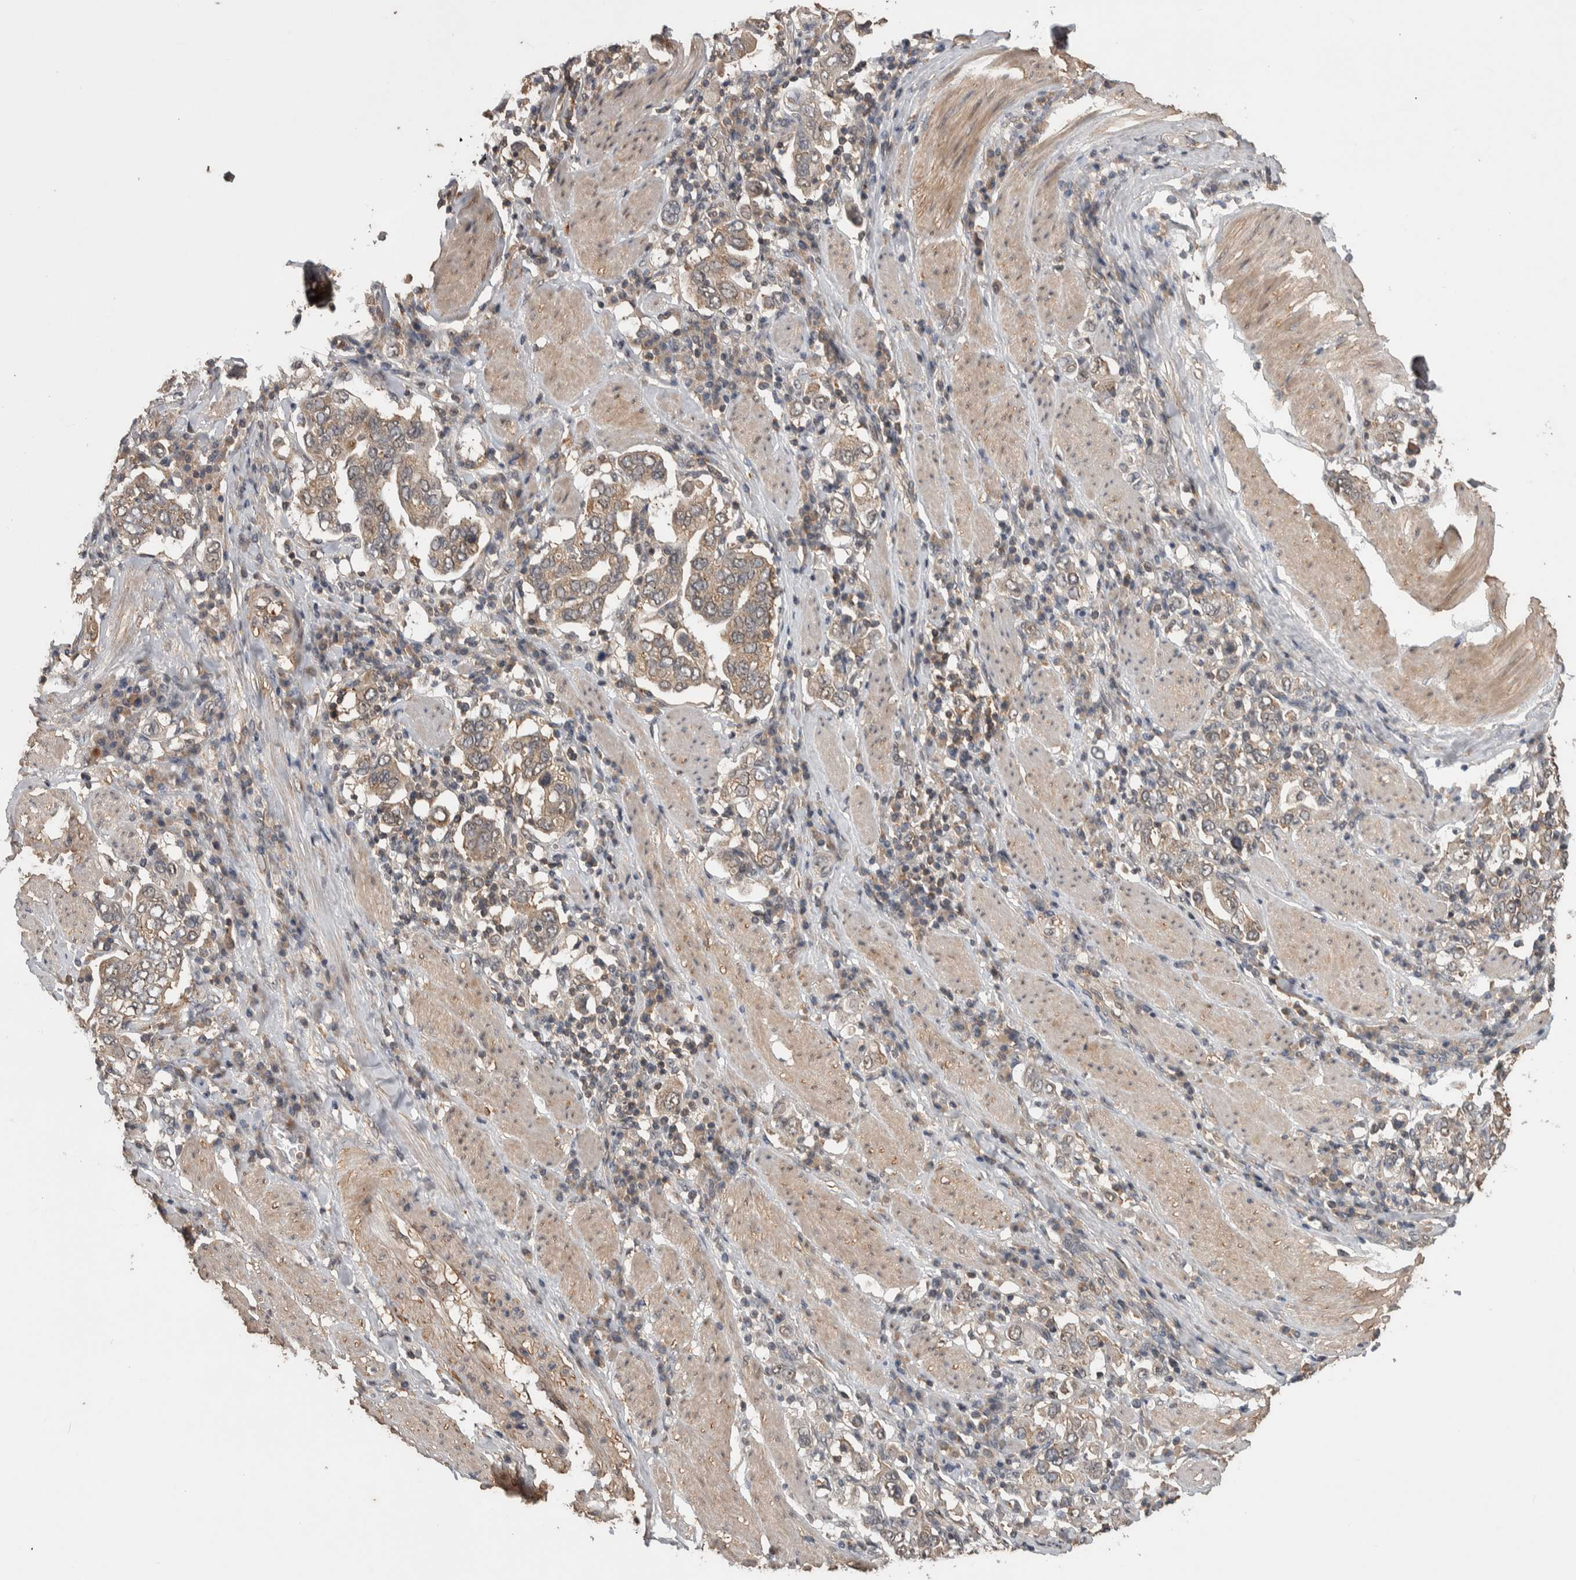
{"staining": {"intensity": "weak", "quantity": ">75%", "location": "cytoplasmic/membranous"}, "tissue": "stomach cancer", "cell_type": "Tumor cells", "image_type": "cancer", "snomed": [{"axis": "morphology", "description": "Adenocarcinoma, NOS"}, {"axis": "topography", "description": "Stomach, upper"}], "caption": "Stomach cancer (adenocarcinoma) was stained to show a protein in brown. There is low levels of weak cytoplasmic/membranous positivity in about >75% of tumor cells.", "gene": "DVL2", "patient": {"sex": "male", "age": 62}}